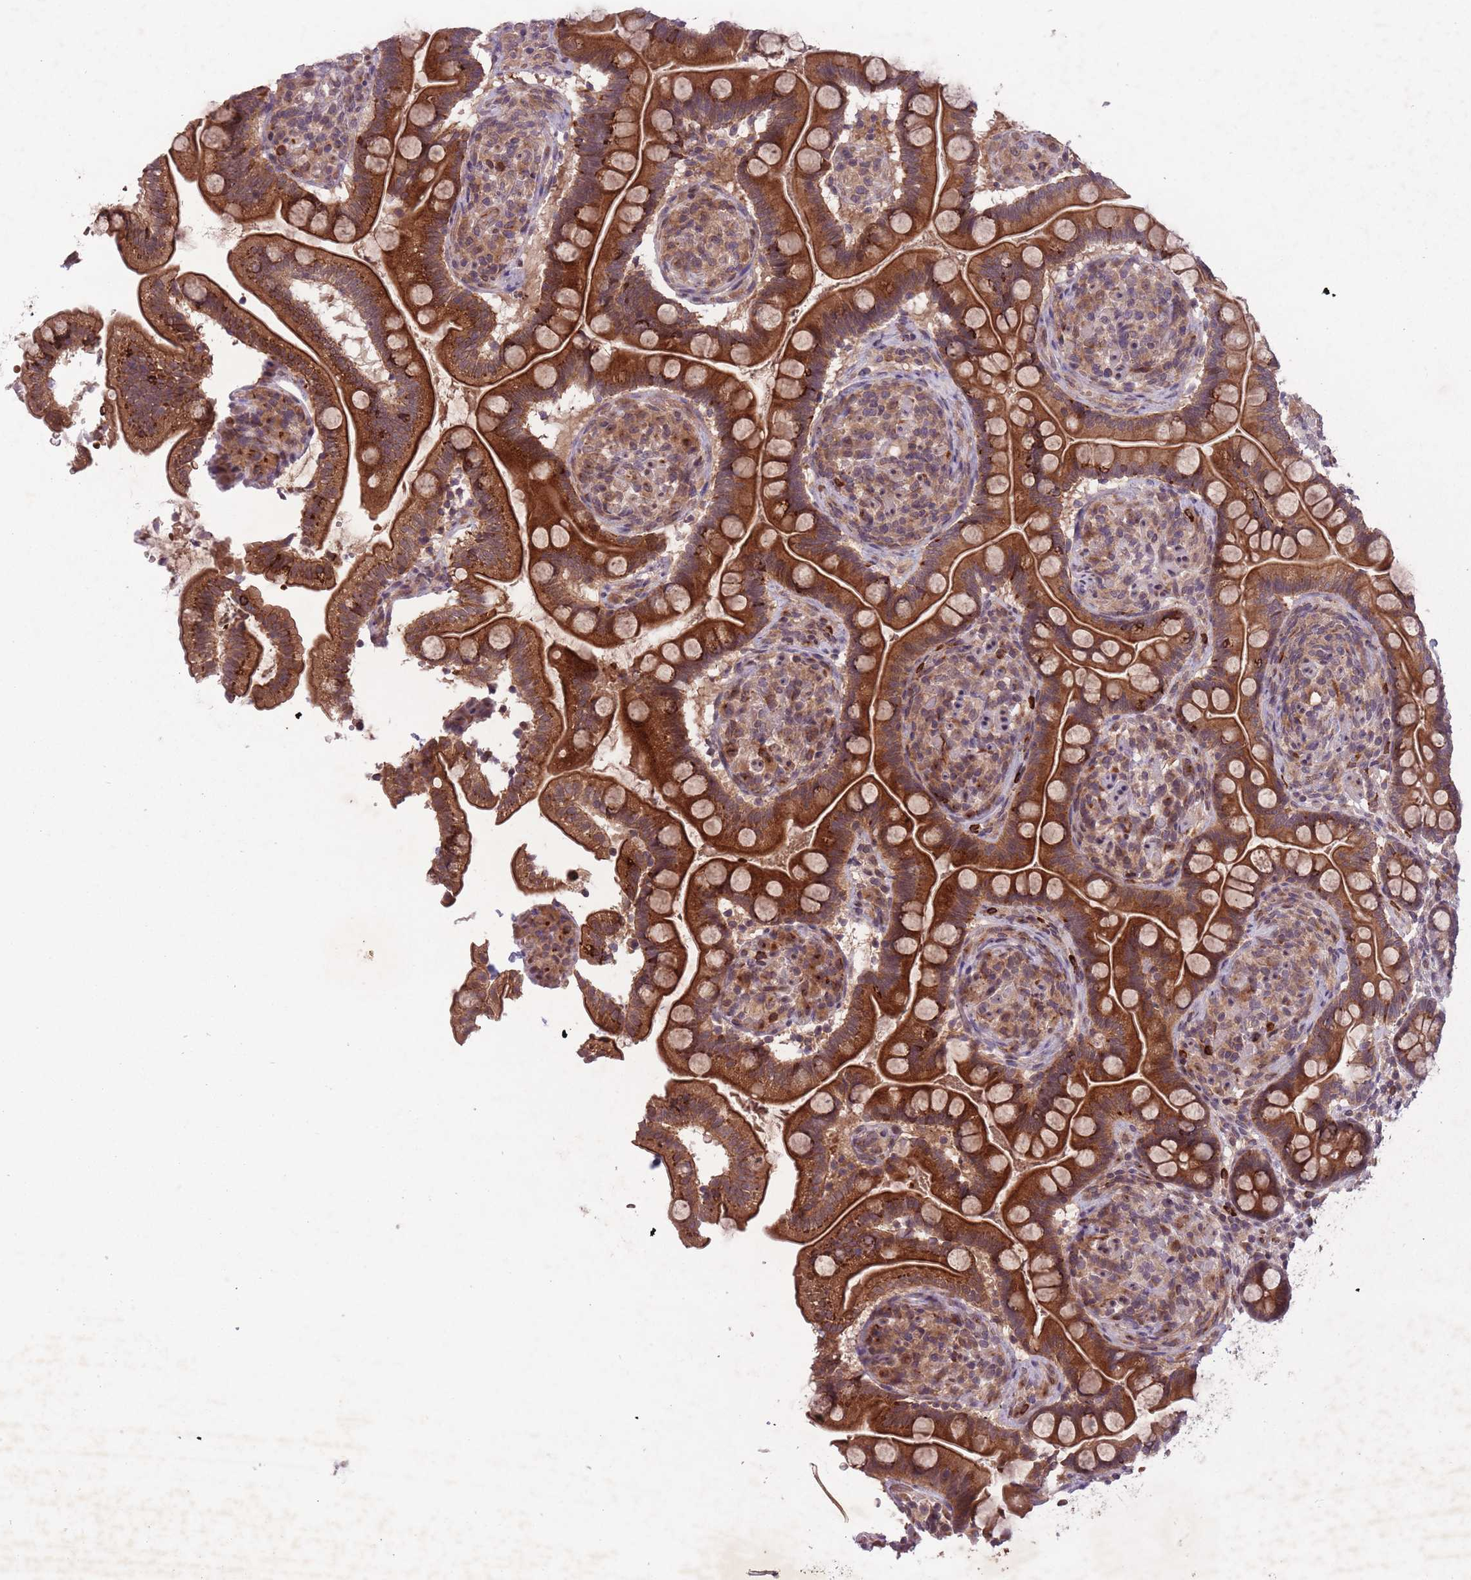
{"staining": {"intensity": "strong", "quantity": ">75%", "location": "cytoplasmic/membranous"}, "tissue": "small intestine", "cell_type": "Glandular cells", "image_type": "normal", "snomed": [{"axis": "morphology", "description": "Normal tissue, NOS"}, {"axis": "topography", "description": "Small intestine"}], "caption": "Strong cytoplasmic/membranous positivity is appreciated in about >75% of glandular cells in unremarkable small intestine.", "gene": "SECTM1", "patient": {"sex": "female", "age": 64}}